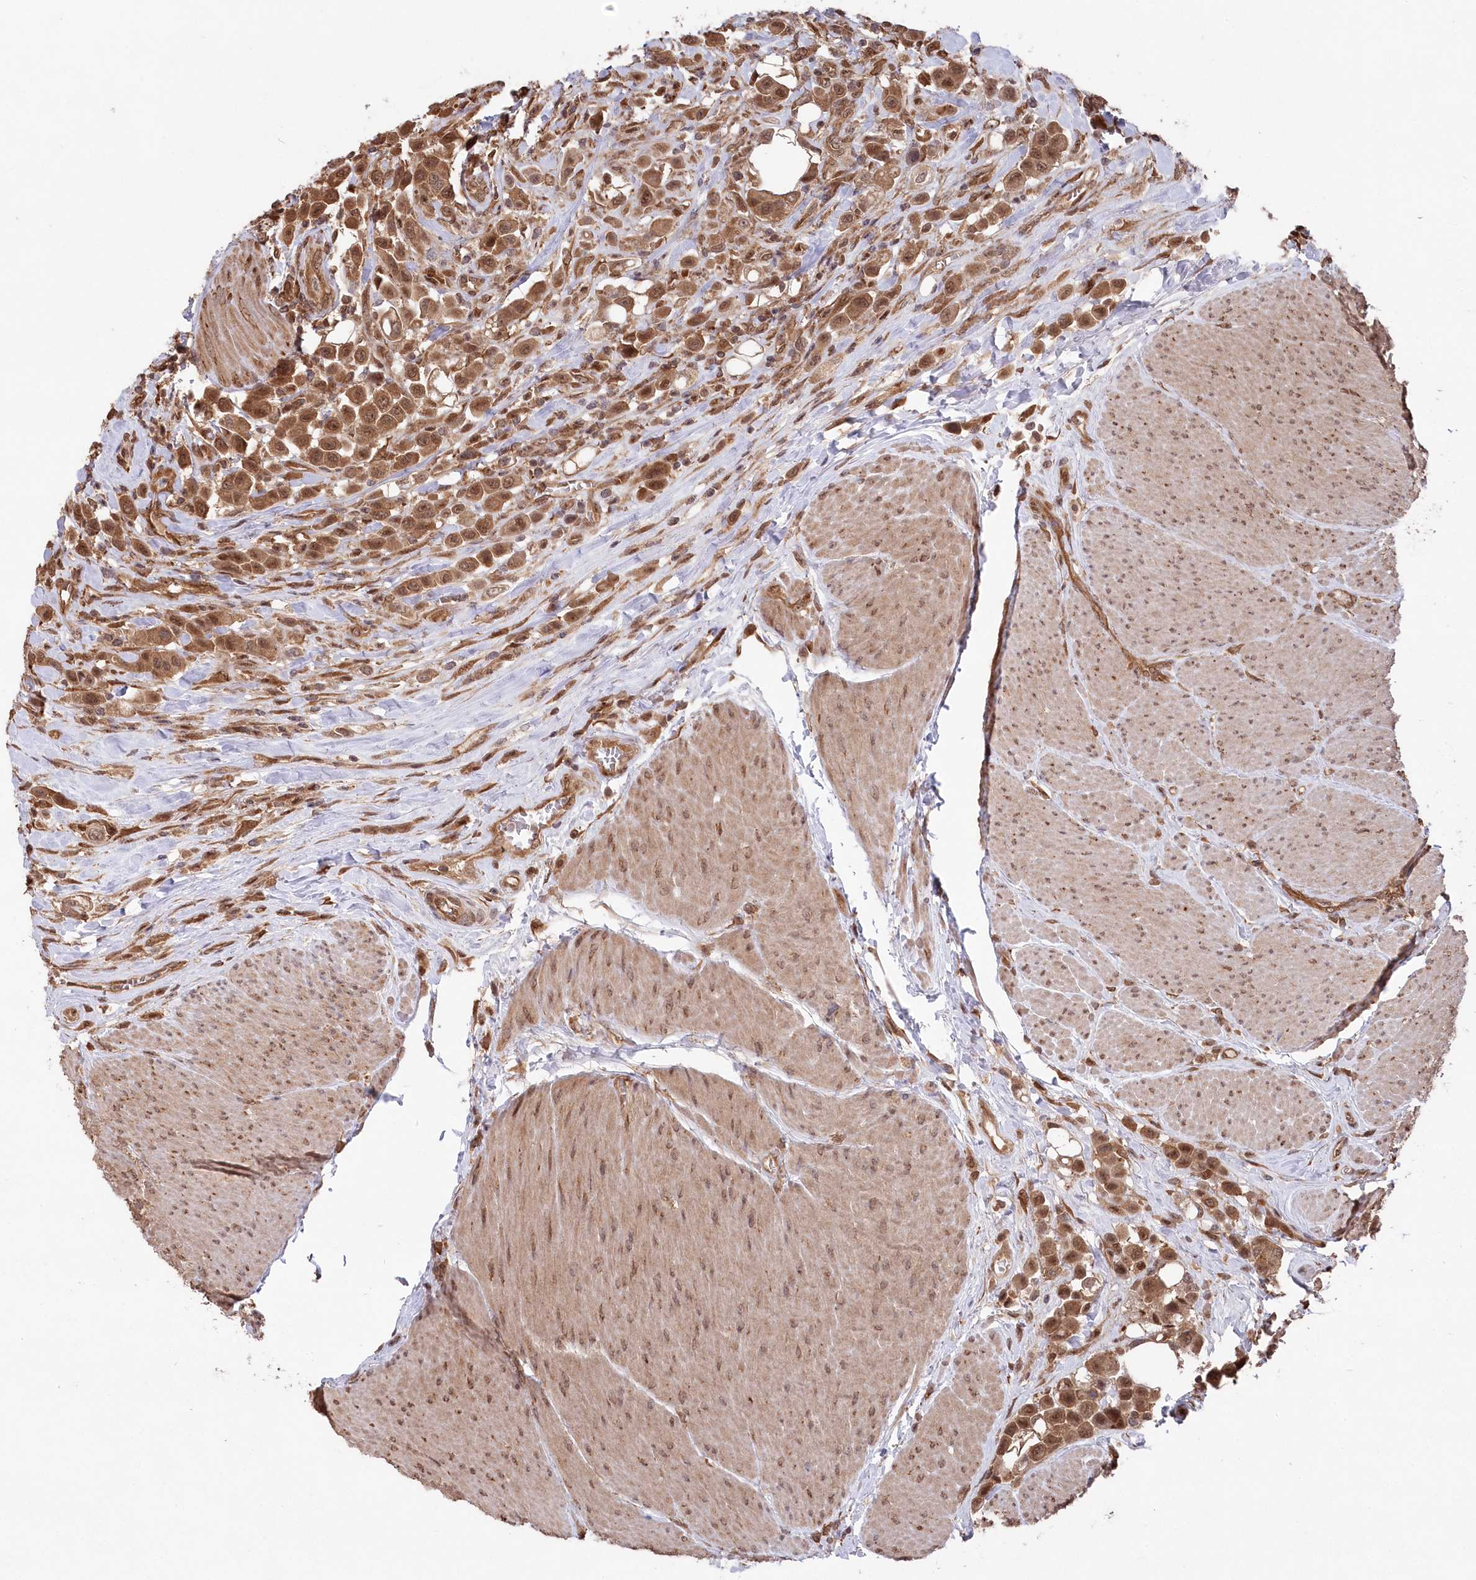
{"staining": {"intensity": "strong", "quantity": ">75%", "location": "cytoplasmic/membranous,nuclear"}, "tissue": "urothelial cancer", "cell_type": "Tumor cells", "image_type": "cancer", "snomed": [{"axis": "morphology", "description": "Urothelial carcinoma, High grade"}, {"axis": "topography", "description": "Urinary bladder"}], "caption": "Tumor cells exhibit strong cytoplasmic/membranous and nuclear expression in approximately >75% of cells in high-grade urothelial carcinoma.", "gene": "PSMA1", "patient": {"sex": "male", "age": 50}}